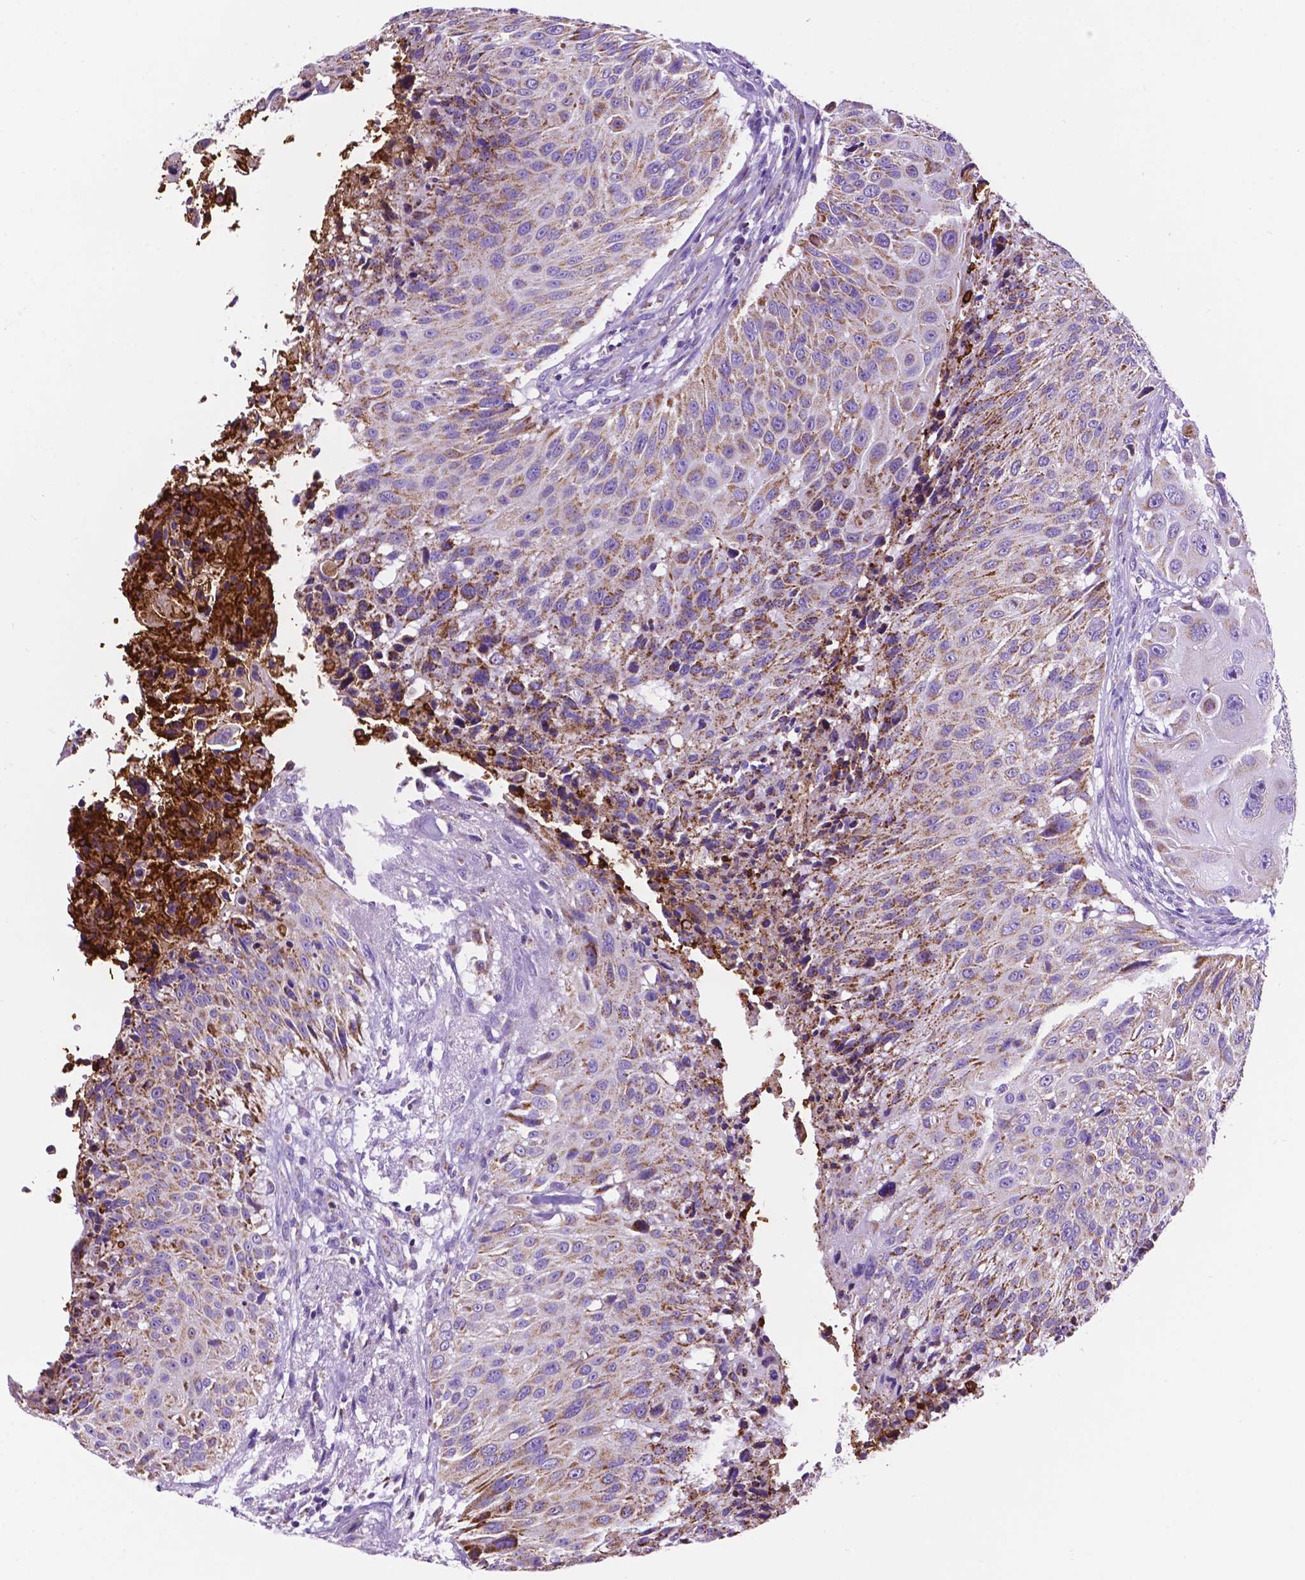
{"staining": {"intensity": "moderate", "quantity": ">75%", "location": "cytoplasmic/membranous"}, "tissue": "urothelial cancer", "cell_type": "Tumor cells", "image_type": "cancer", "snomed": [{"axis": "morphology", "description": "Urothelial carcinoma, NOS"}, {"axis": "topography", "description": "Urinary bladder"}], "caption": "IHC (DAB) staining of human urothelial cancer displays moderate cytoplasmic/membranous protein expression in about >75% of tumor cells. Using DAB (3,3'-diaminobenzidine) (brown) and hematoxylin (blue) stains, captured at high magnification using brightfield microscopy.", "gene": "GDPD5", "patient": {"sex": "male", "age": 55}}